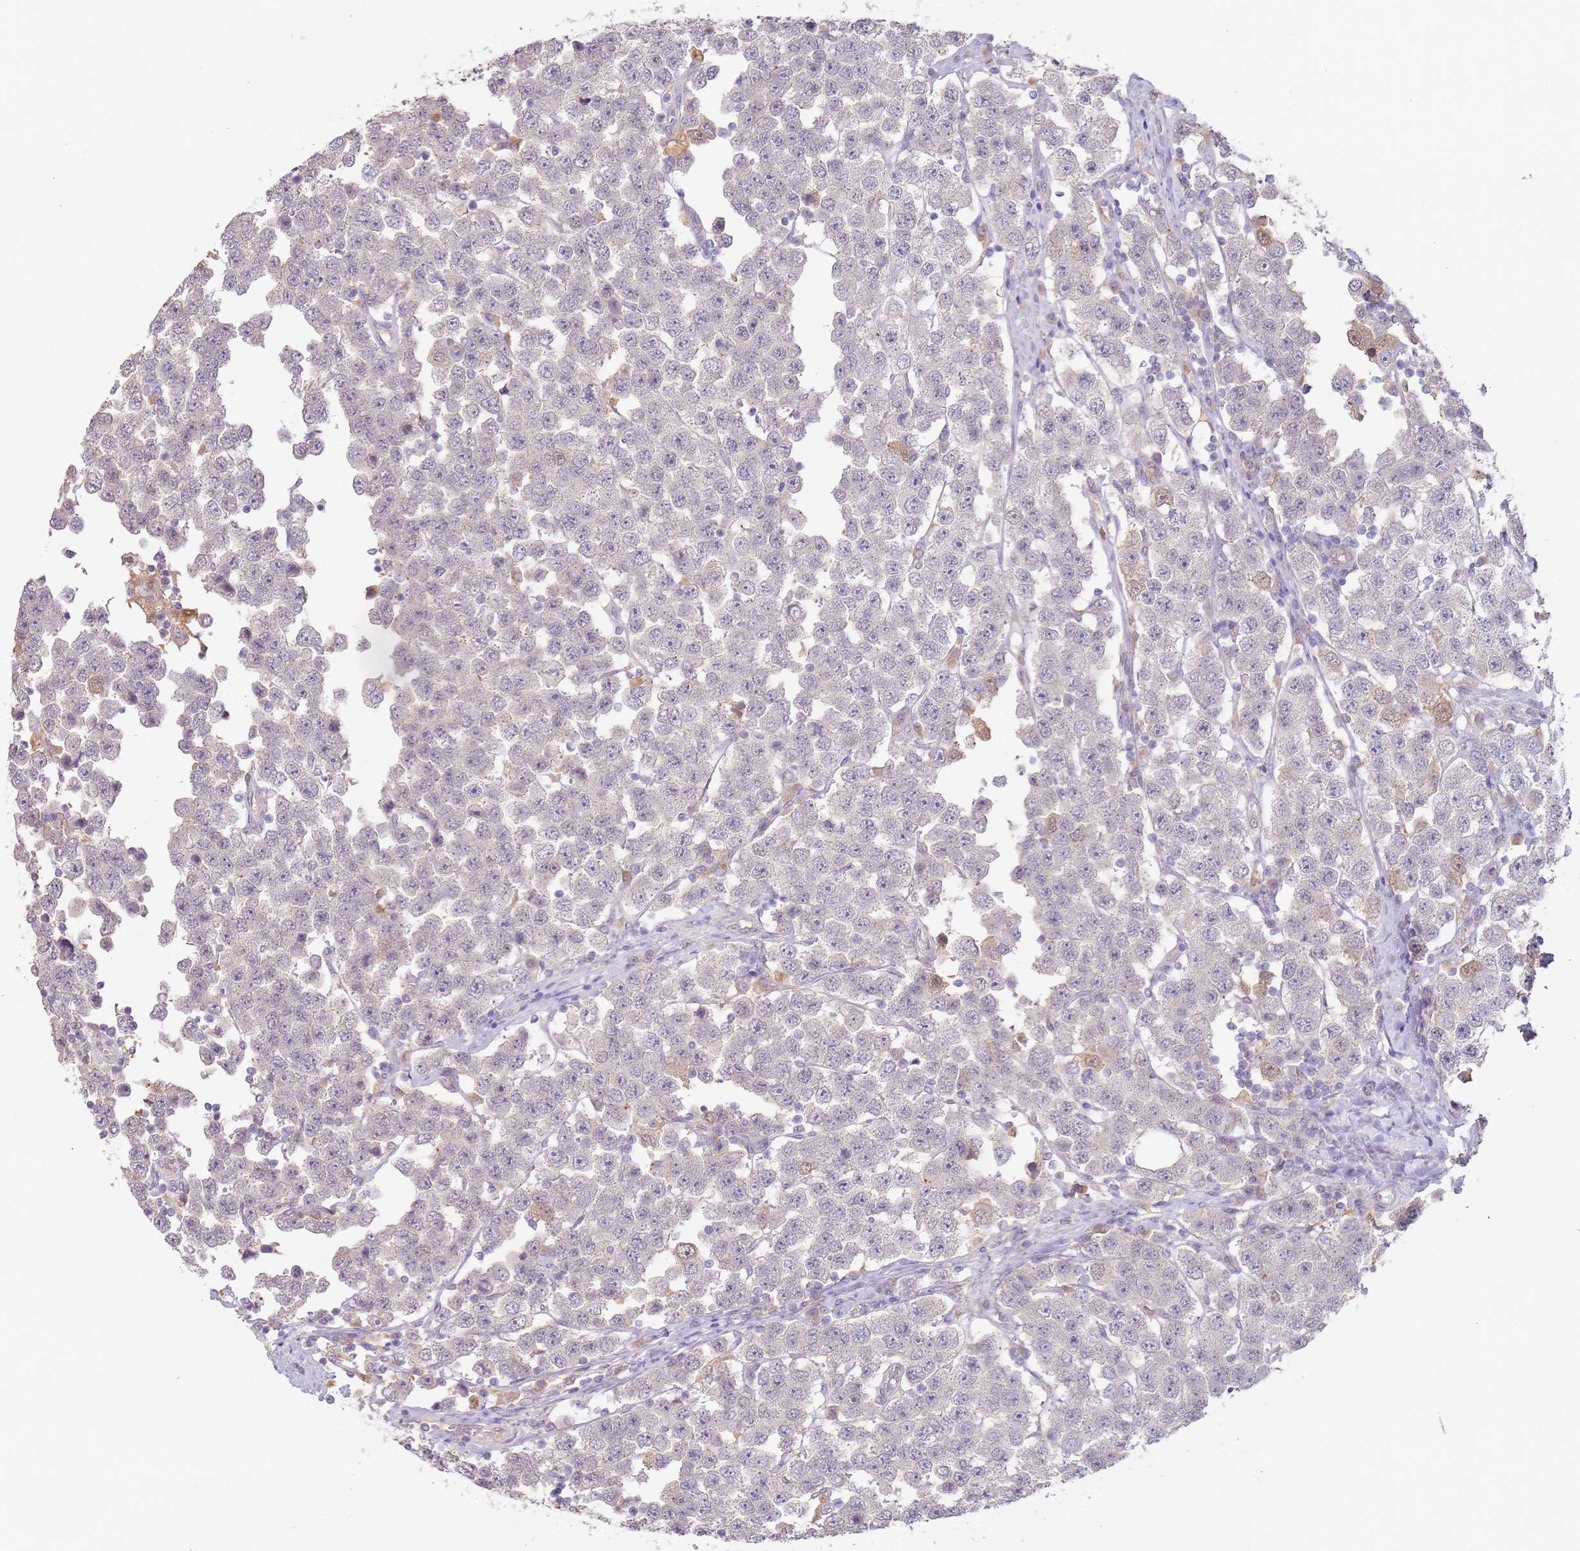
{"staining": {"intensity": "negative", "quantity": "none", "location": "none"}, "tissue": "testis cancer", "cell_type": "Tumor cells", "image_type": "cancer", "snomed": [{"axis": "morphology", "description": "Seminoma, NOS"}, {"axis": "topography", "description": "Testis"}], "caption": "Immunohistochemistry photomicrograph of human seminoma (testis) stained for a protein (brown), which displays no expression in tumor cells.", "gene": "WDR93", "patient": {"sex": "male", "age": 28}}